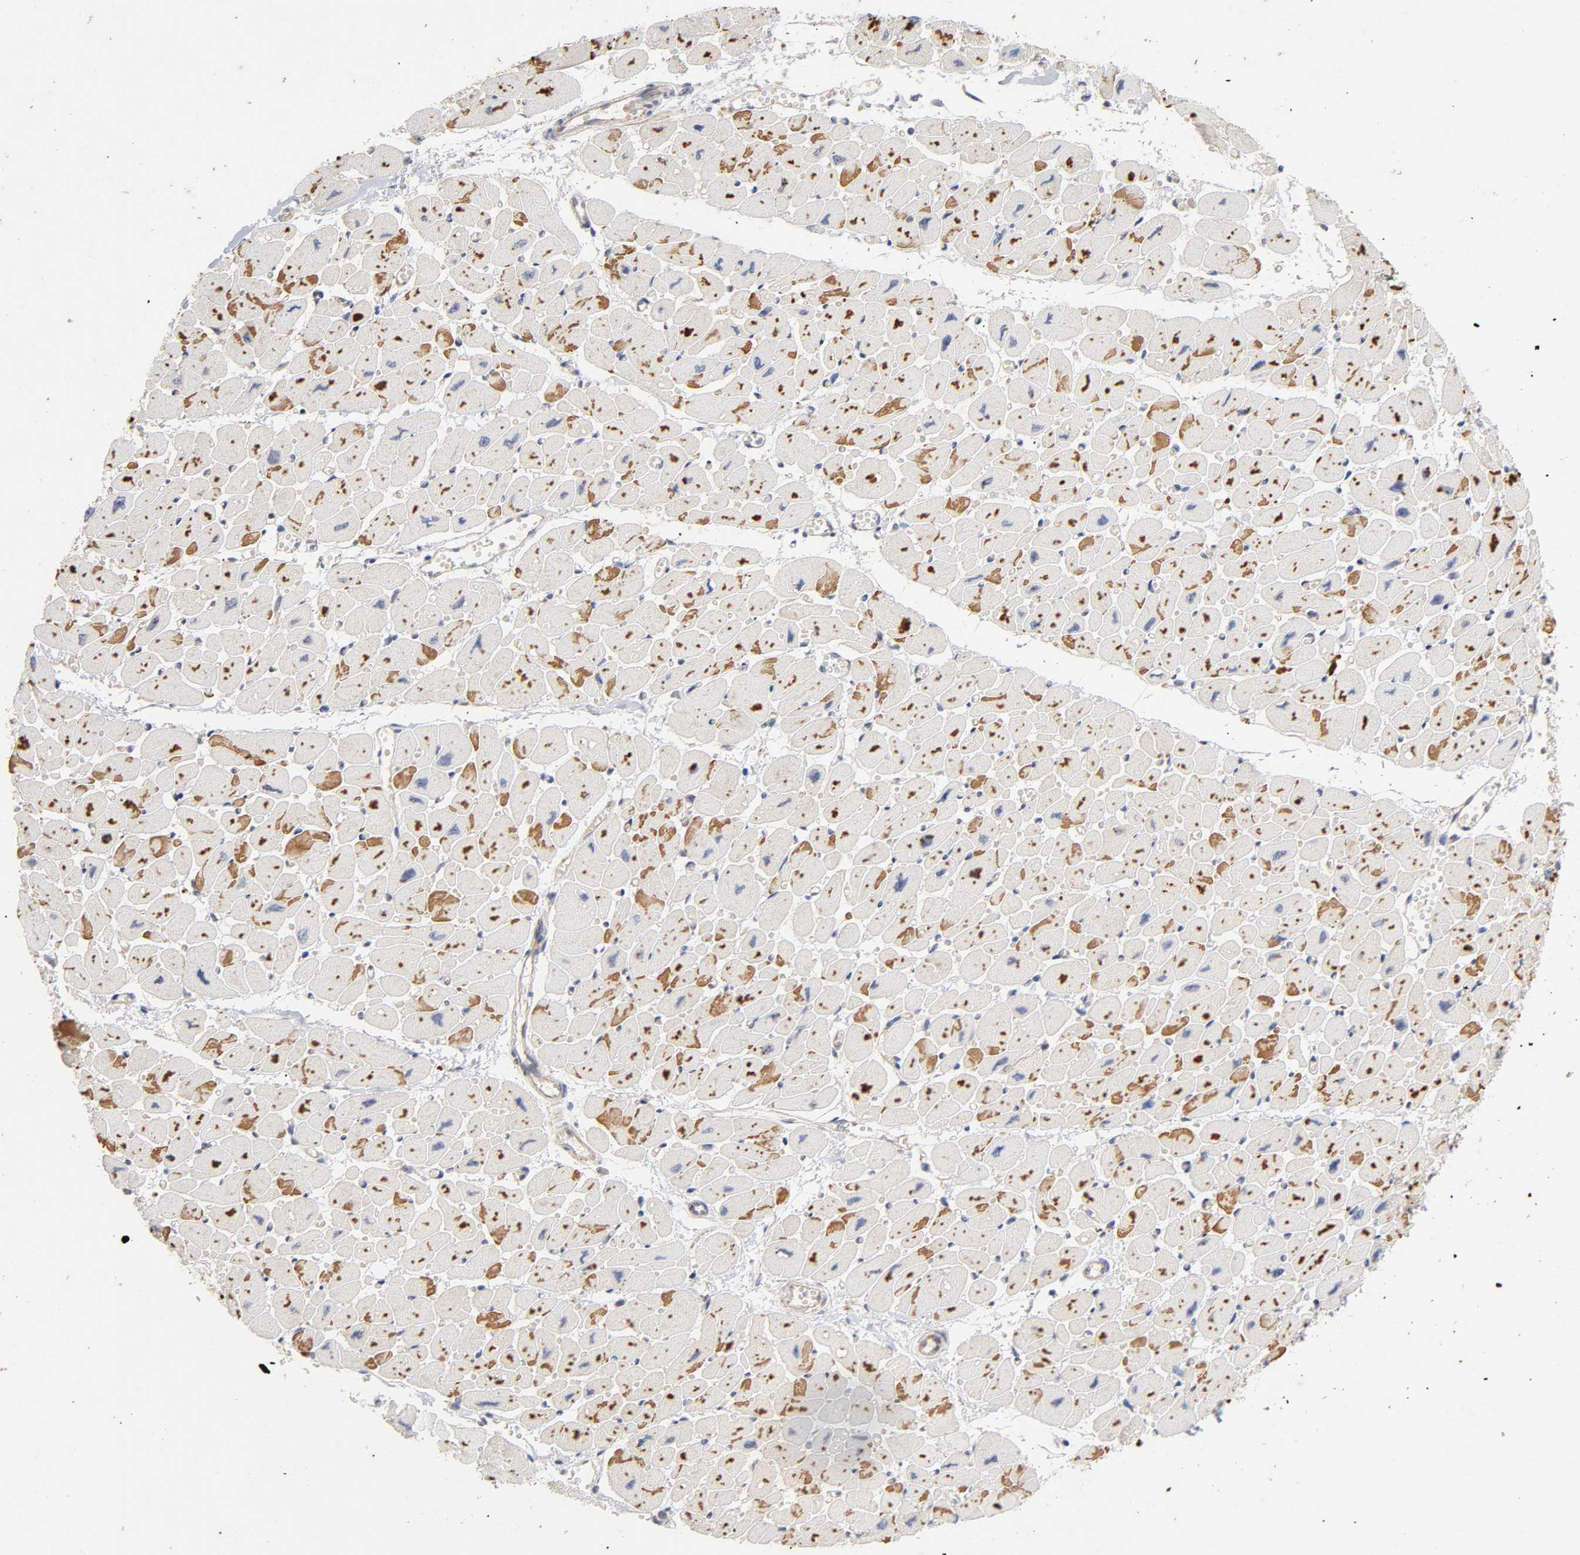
{"staining": {"intensity": "strong", "quantity": "25%-75%", "location": "cytoplasmic/membranous"}, "tissue": "heart muscle", "cell_type": "Cardiomyocytes", "image_type": "normal", "snomed": [{"axis": "morphology", "description": "Normal tissue, NOS"}, {"axis": "topography", "description": "Heart"}], "caption": "Cardiomyocytes demonstrate high levels of strong cytoplasmic/membranous staining in about 25%-75% of cells in benign heart muscle. (DAB = brown stain, brightfield microscopy at high magnification).", "gene": "PDZD11", "patient": {"sex": "female", "age": 54}}